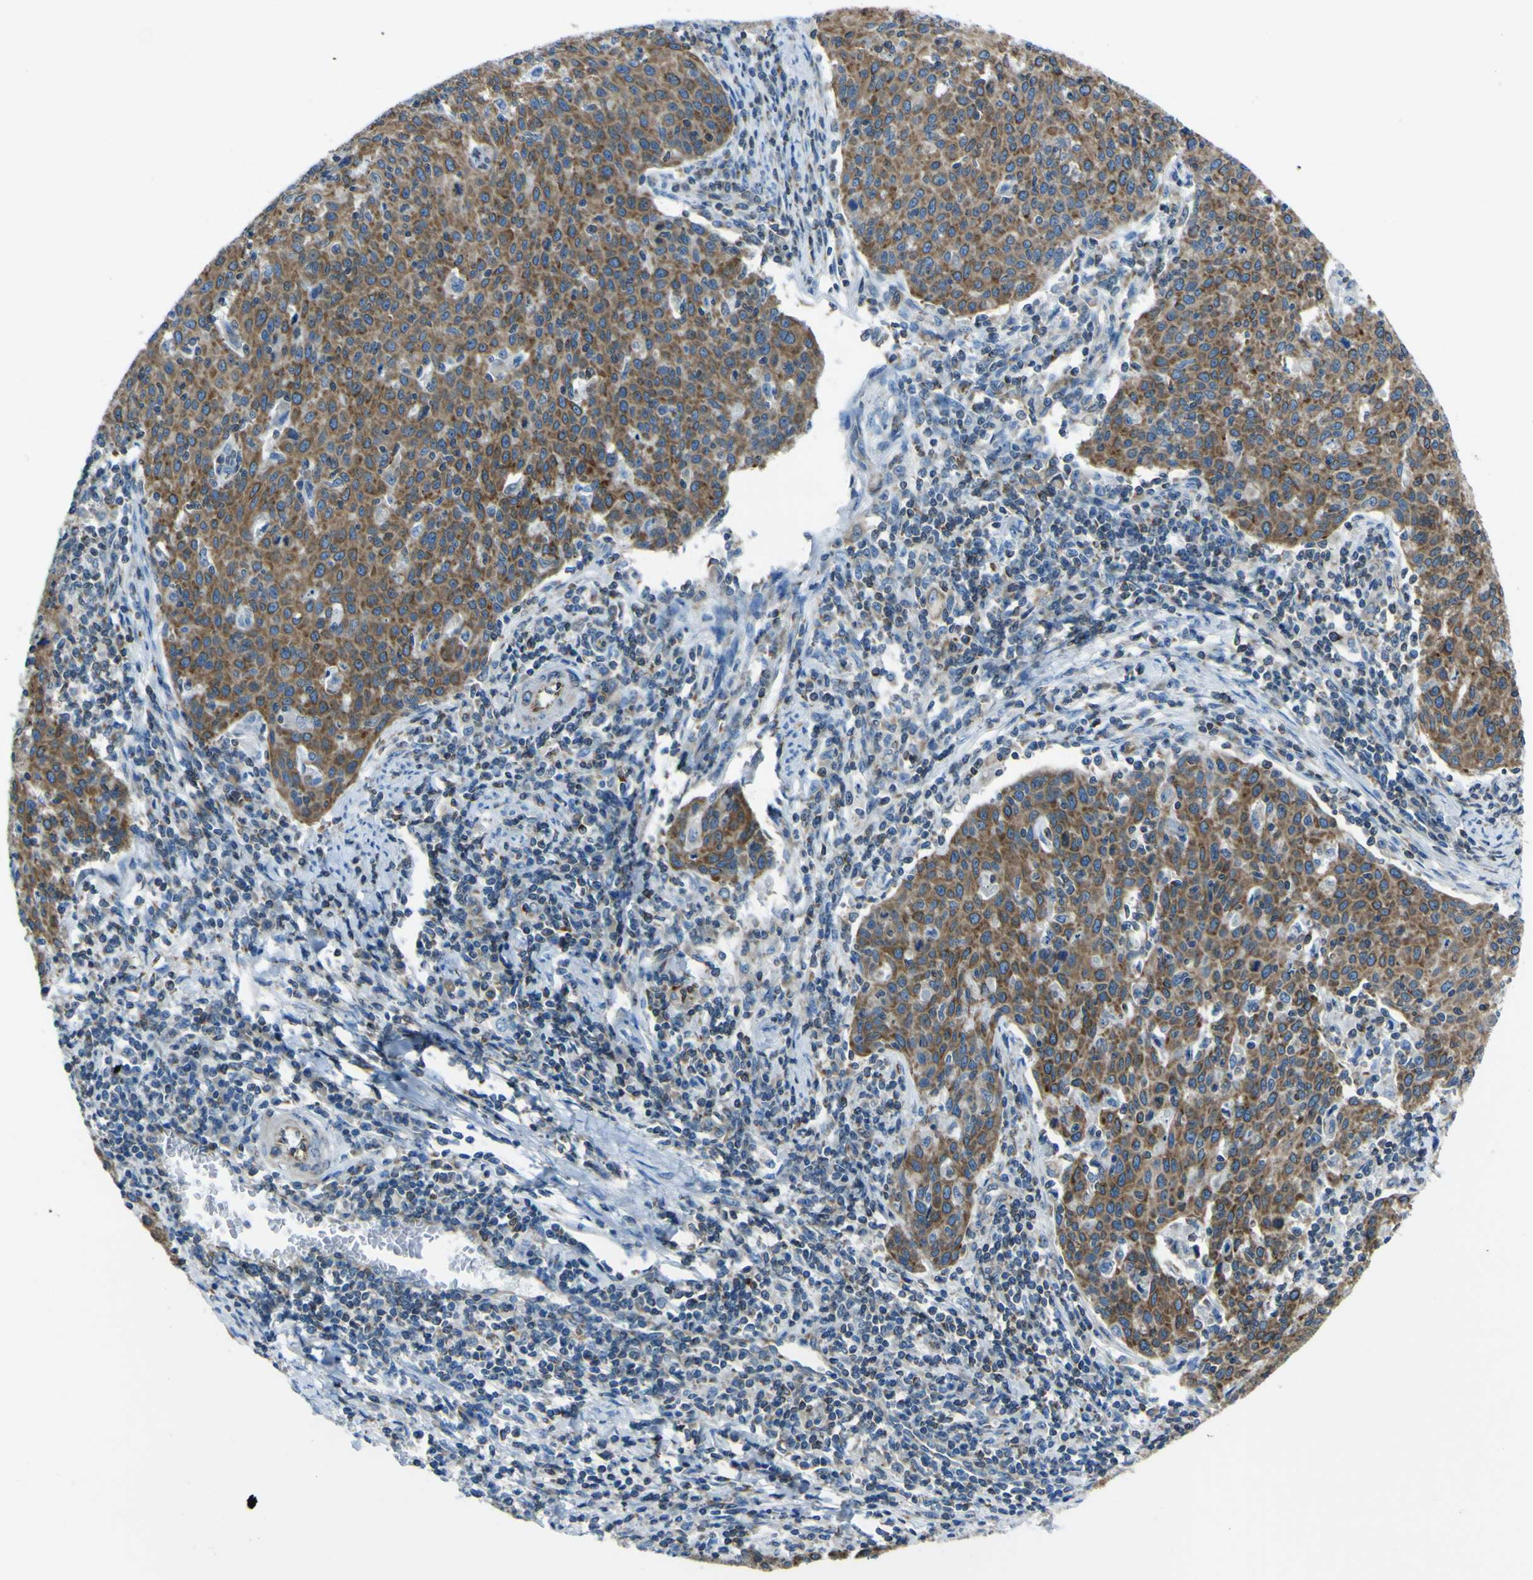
{"staining": {"intensity": "strong", "quantity": ">75%", "location": "cytoplasmic/membranous"}, "tissue": "cervical cancer", "cell_type": "Tumor cells", "image_type": "cancer", "snomed": [{"axis": "morphology", "description": "Squamous cell carcinoma, NOS"}, {"axis": "topography", "description": "Cervix"}], "caption": "Cervical squamous cell carcinoma was stained to show a protein in brown. There is high levels of strong cytoplasmic/membranous staining in approximately >75% of tumor cells.", "gene": "STIM1", "patient": {"sex": "female", "age": 38}}